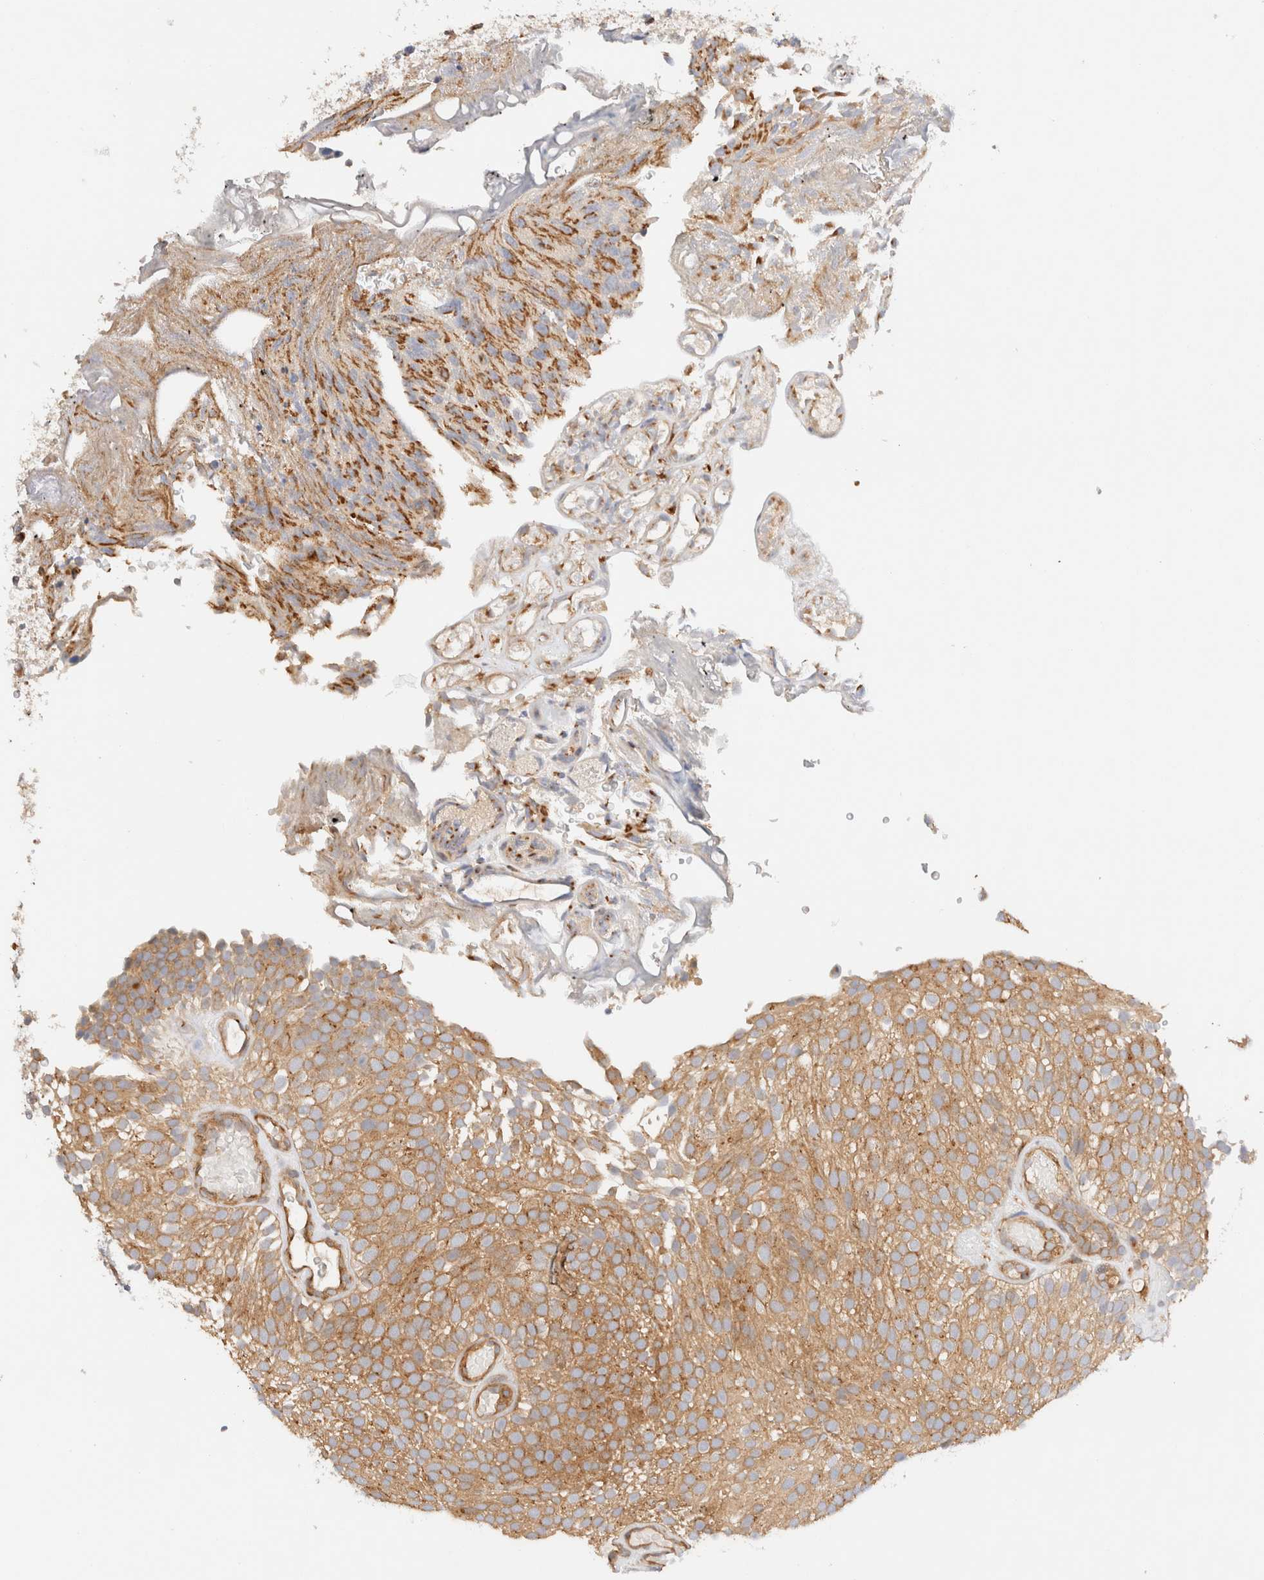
{"staining": {"intensity": "moderate", "quantity": ">75%", "location": "cytoplasmic/membranous"}, "tissue": "urothelial cancer", "cell_type": "Tumor cells", "image_type": "cancer", "snomed": [{"axis": "morphology", "description": "Urothelial carcinoma, Low grade"}, {"axis": "topography", "description": "Urinary bladder"}], "caption": "Immunohistochemistry (IHC) (DAB) staining of urothelial cancer displays moderate cytoplasmic/membranous protein expression in approximately >75% of tumor cells.", "gene": "RABEP1", "patient": {"sex": "male", "age": 78}}